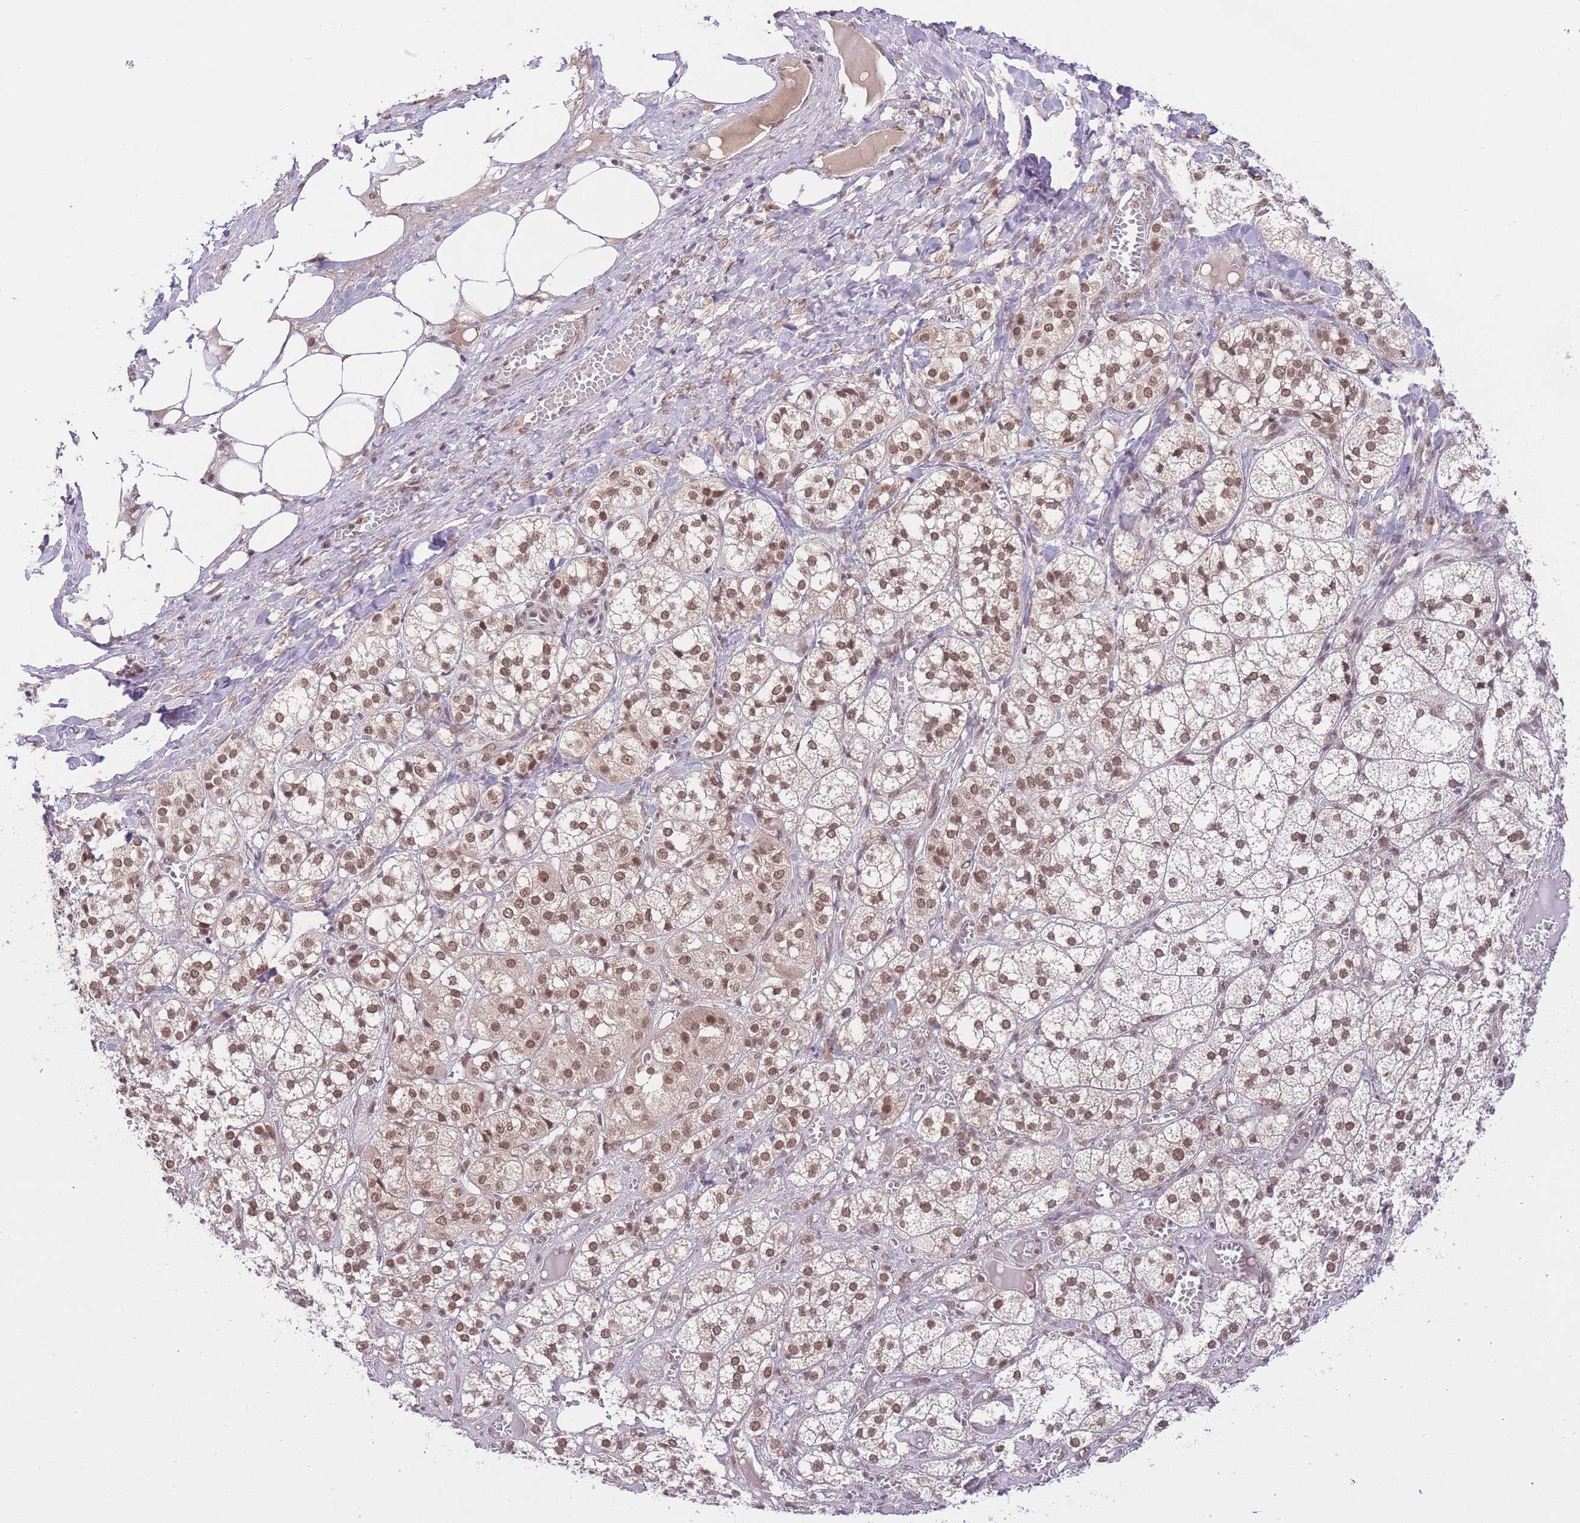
{"staining": {"intensity": "moderate", "quantity": ">75%", "location": "nuclear"}, "tissue": "adrenal gland", "cell_type": "Glandular cells", "image_type": "normal", "snomed": [{"axis": "morphology", "description": "Normal tissue, NOS"}, {"axis": "topography", "description": "Adrenal gland"}], "caption": "Protein expression analysis of normal adrenal gland shows moderate nuclear expression in about >75% of glandular cells.", "gene": "TMED3", "patient": {"sex": "female", "age": 61}}